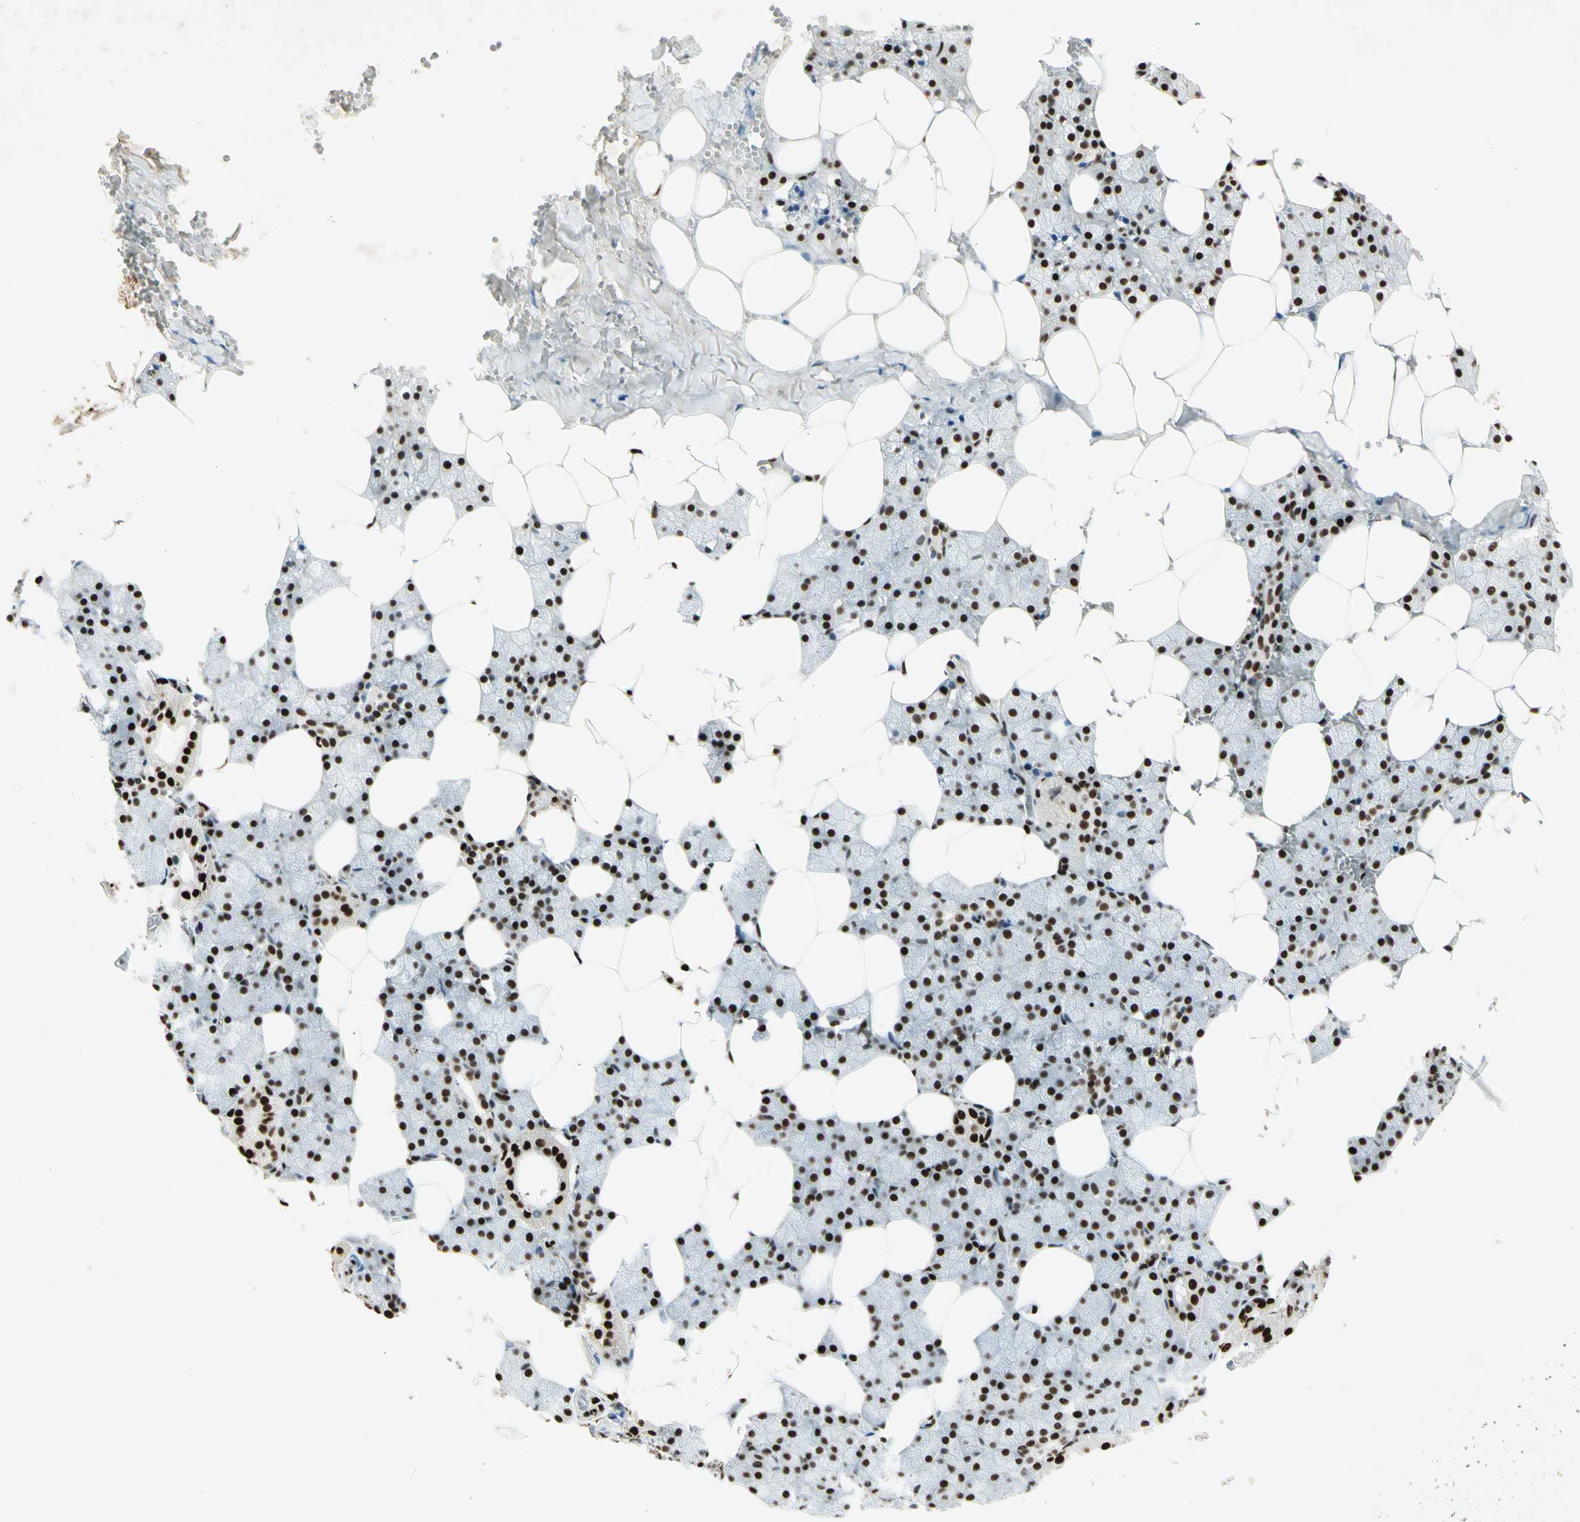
{"staining": {"intensity": "strong", "quantity": ">75%", "location": "nuclear"}, "tissue": "salivary gland", "cell_type": "Glandular cells", "image_type": "normal", "snomed": [{"axis": "morphology", "description": "Normal tissue, NOS"}, {"axis": "topography", "description": "Salivary gland"}], "caption": "Immunohistochemistry (DAB (3,3'-diaminobenzidine)) staining of normal salivary gland shows strong nuclear protein expression in about >75% of glandular cells.", "gene": "RNF43", "patient": {"sex": "male", "age": 62}}